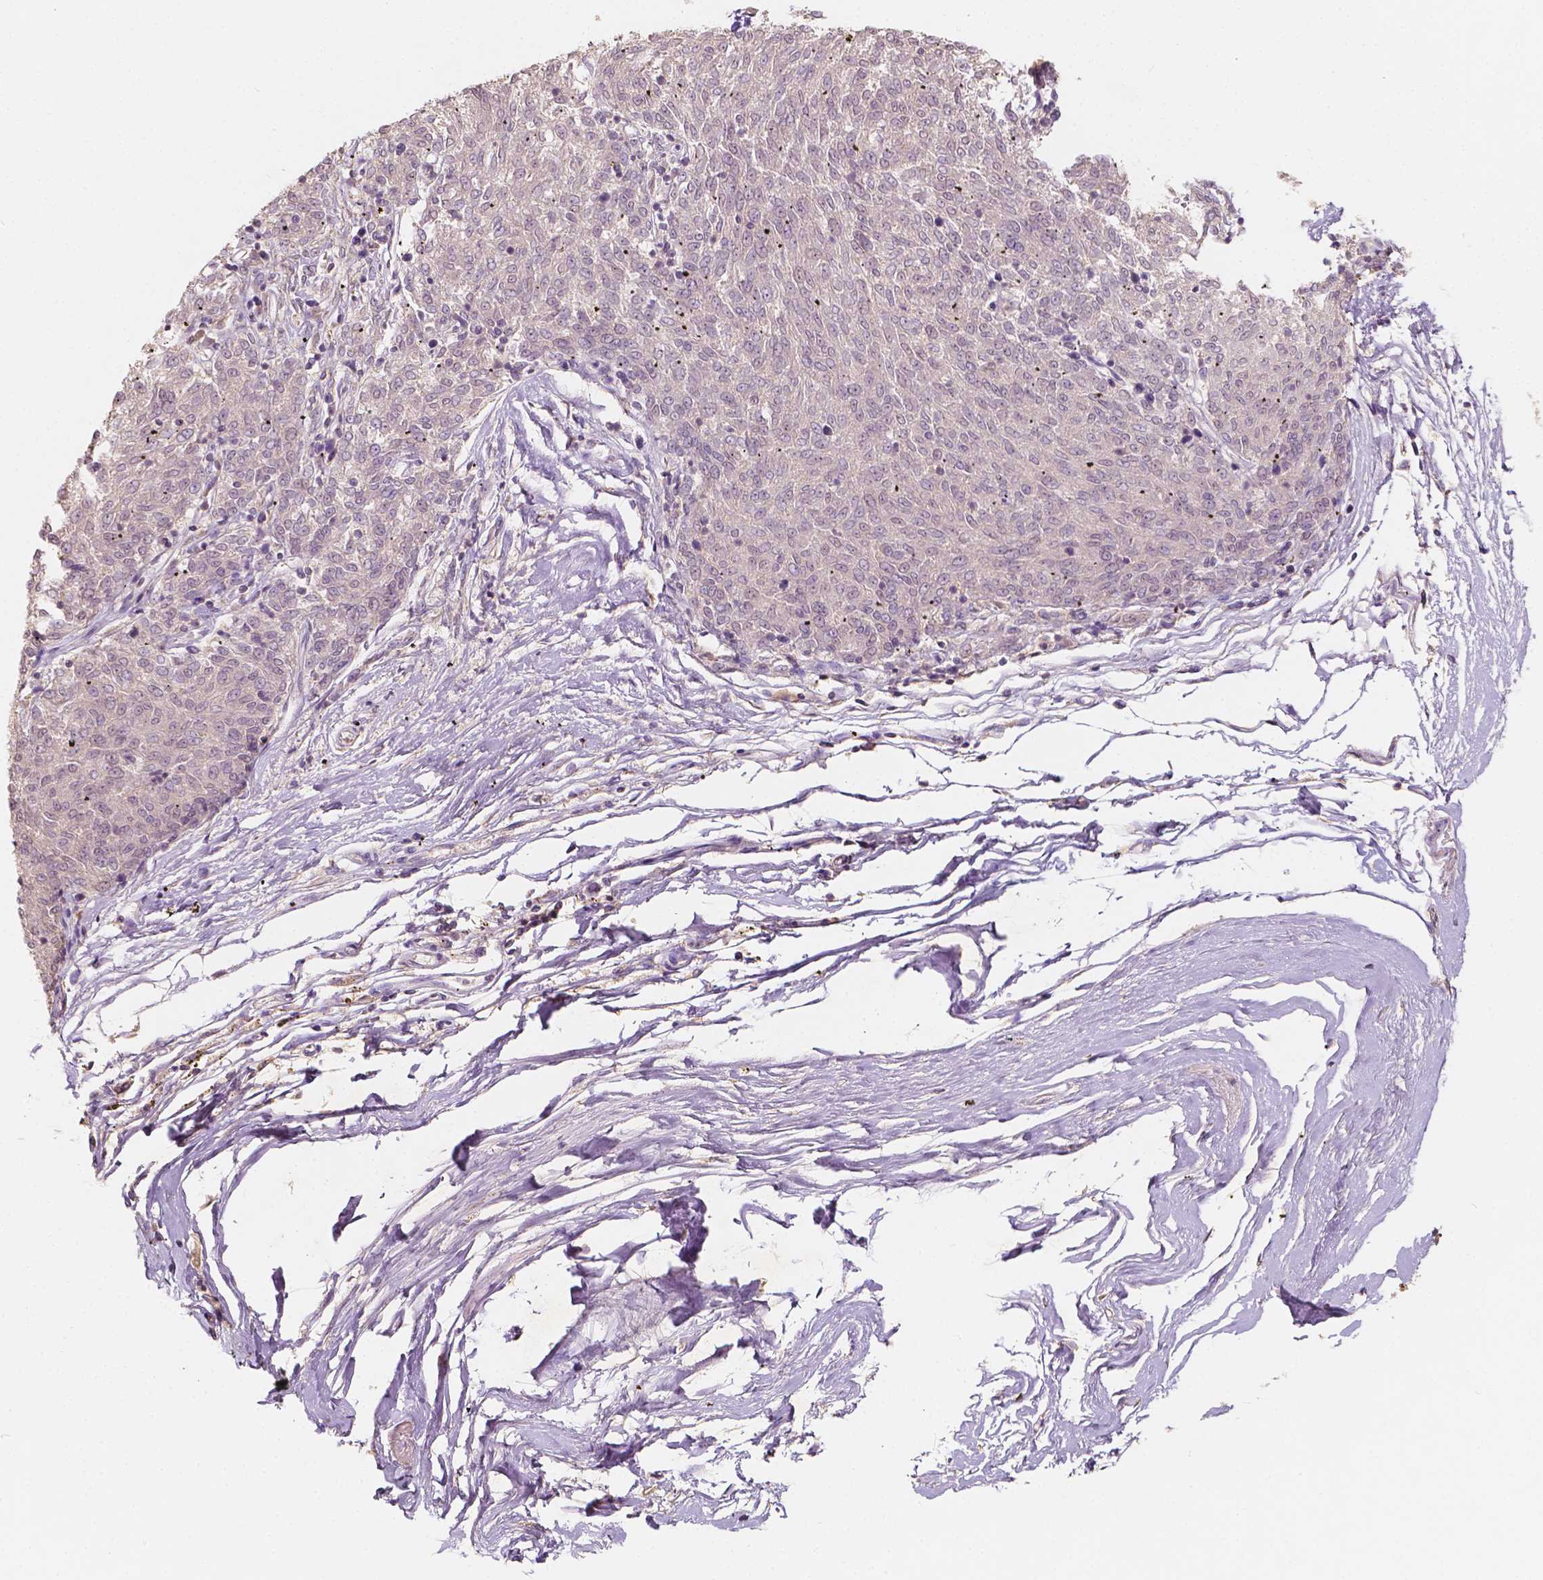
{"staining": {"intensity": "negative", "quantity": "none", "location": "none"}, "tissue": "melanoma", "cell_type": "Tumor cells", "image_type": "cancer", "snomed": [{"axis": "morphology", "description": "Malignant melanoma, NOS"}, {"axis": "topography", "description": "Skin"}], "caption": "This is a micrograph of IHC staining of melanoma, which shows no positivity in tumor cells.", "gene": "SOX15", "patient": {"sex": "female", "age": 72}}